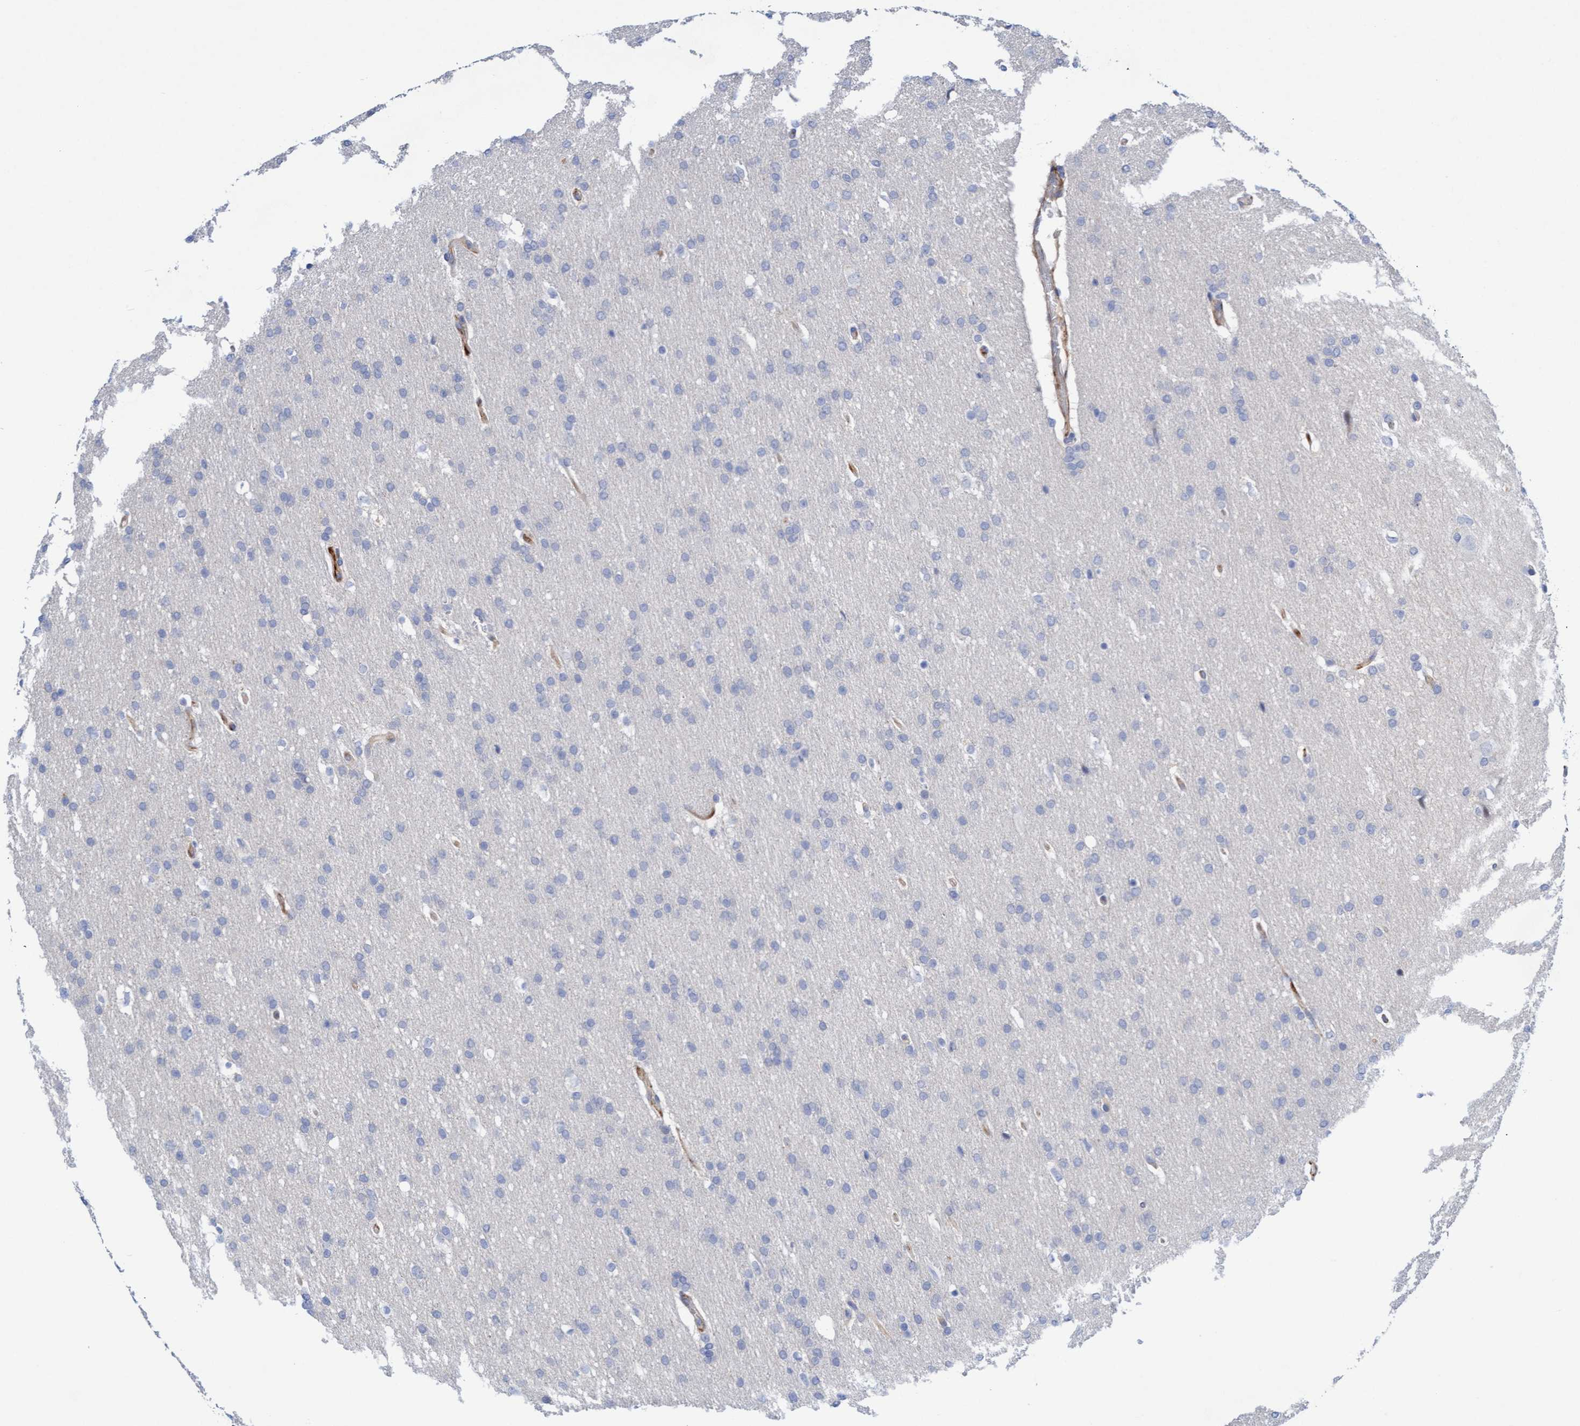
{"staining": {"intensity": "negative", "quantity": "none", "location": "none"}, "tissue": "glioma", "cell_type": "Tumor cells", "image_type": "cancer", "snomed": [{"axis": "morphology", "description": "Glioma, malignant, Low grade"}, {"axis": "topography", "description": "Brain"}], "caption": "A high-resolution histopathology image shows immunohistochemistry (IHC) staining of malignant glioma (low-grade), which demonstrates no significant staining in tumor cells.", "gene": "POLG2", "patient": {"sex": "female", "age": 37}}